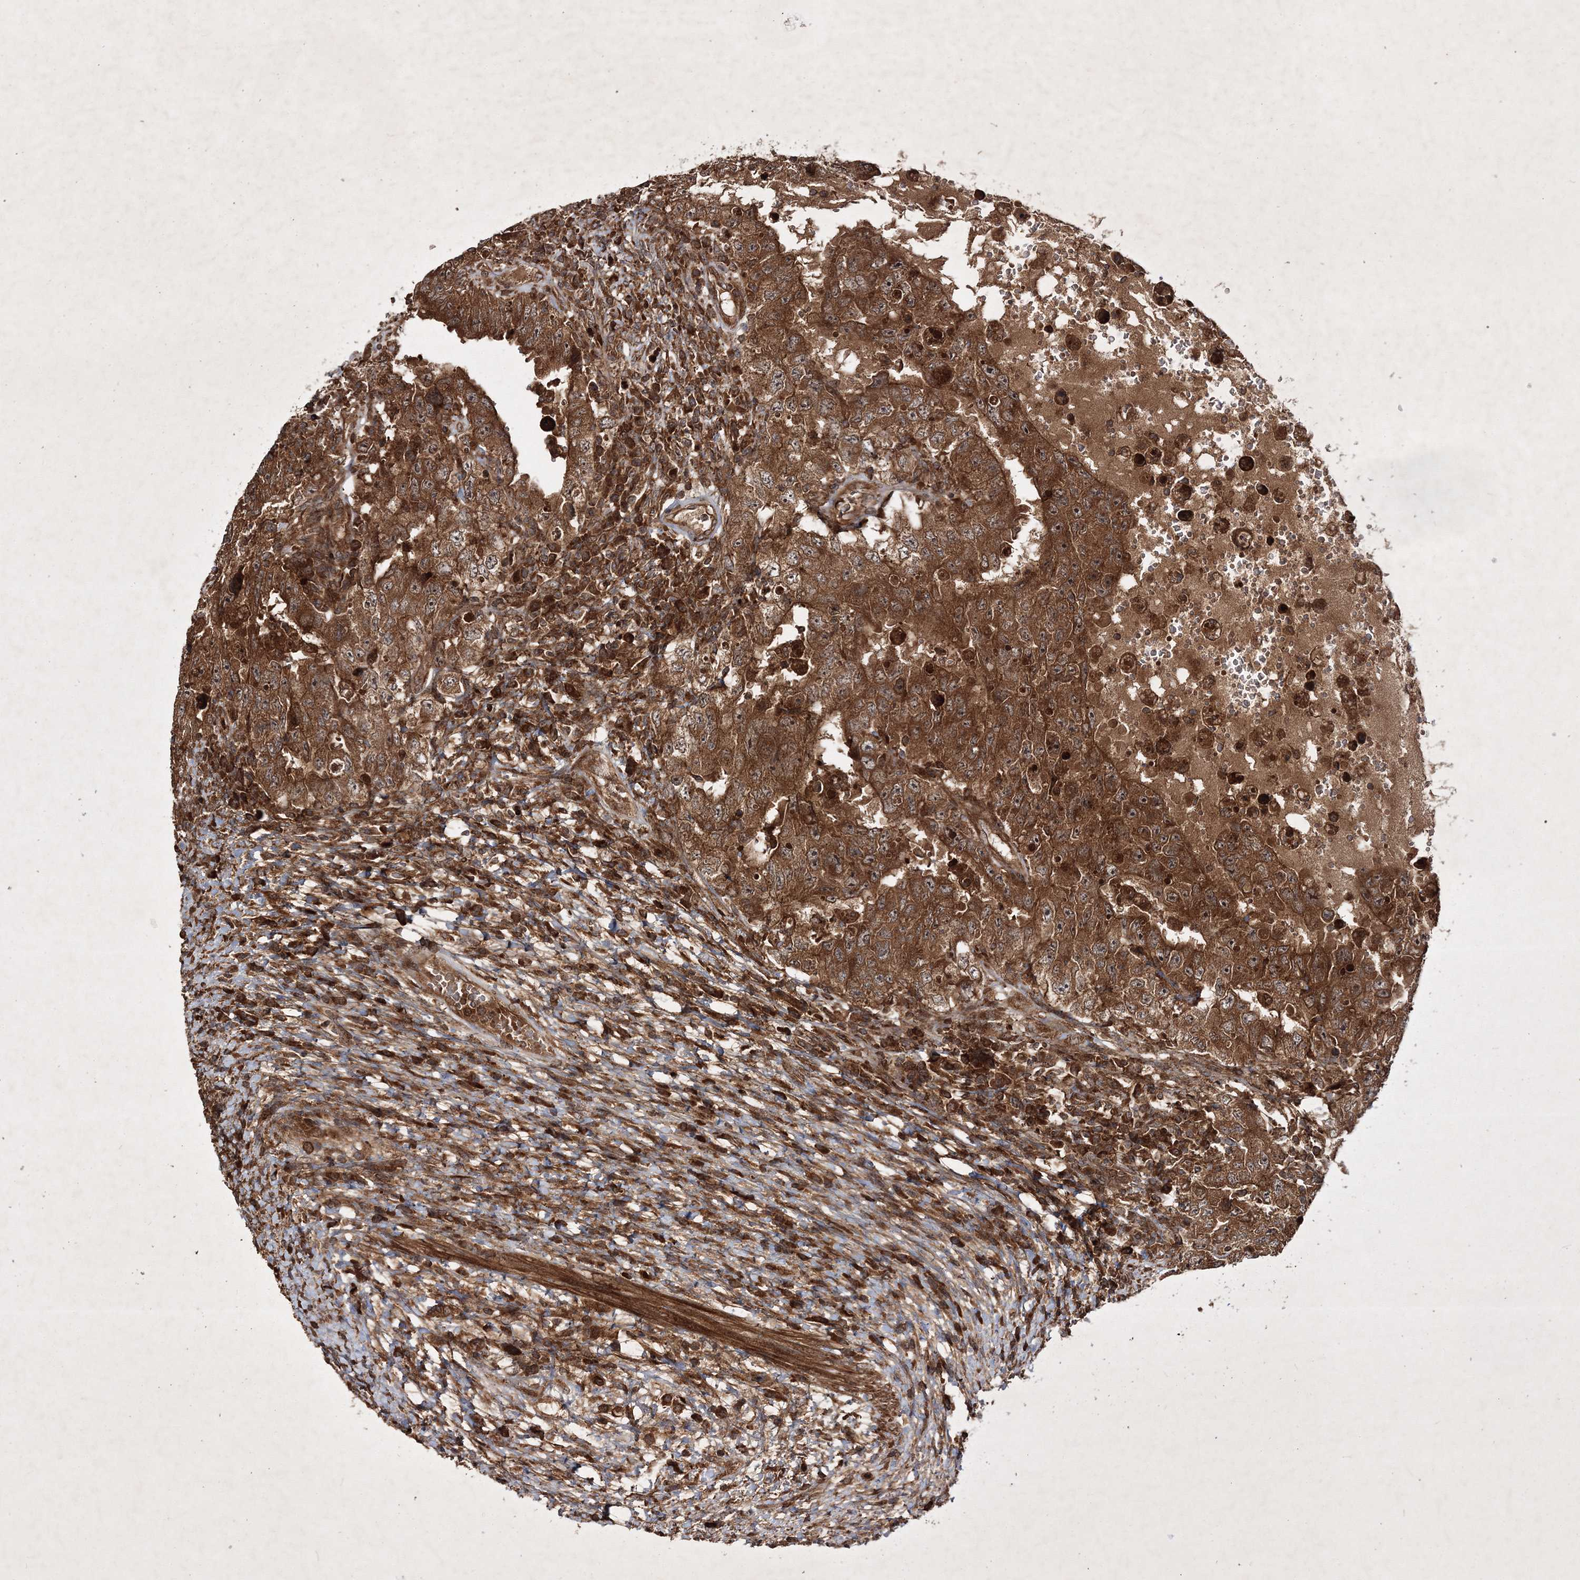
{"staining": {"intensity": "strong", "quantity": ">75%", "location": "cytoplasmic/membranous"}, "tissue": "testis cancer", "cell_type": "Tumor cells", "image_type": "cancer", "snomed": [{"axis": "morphology", "description": "Carcinoma, Embryonal, NOS"}, {"axis": "topography", "description": "Testis"}], "caption": "About >75% of tumor cells in testis cancer (embryonal carcinoma) demonstrate strong cytoplasmic/membranous protein staining as visualized by brown immunohistochemical staining.", "gene": "DNAJC13", "patient": {"sex": "male", "age": 26}}